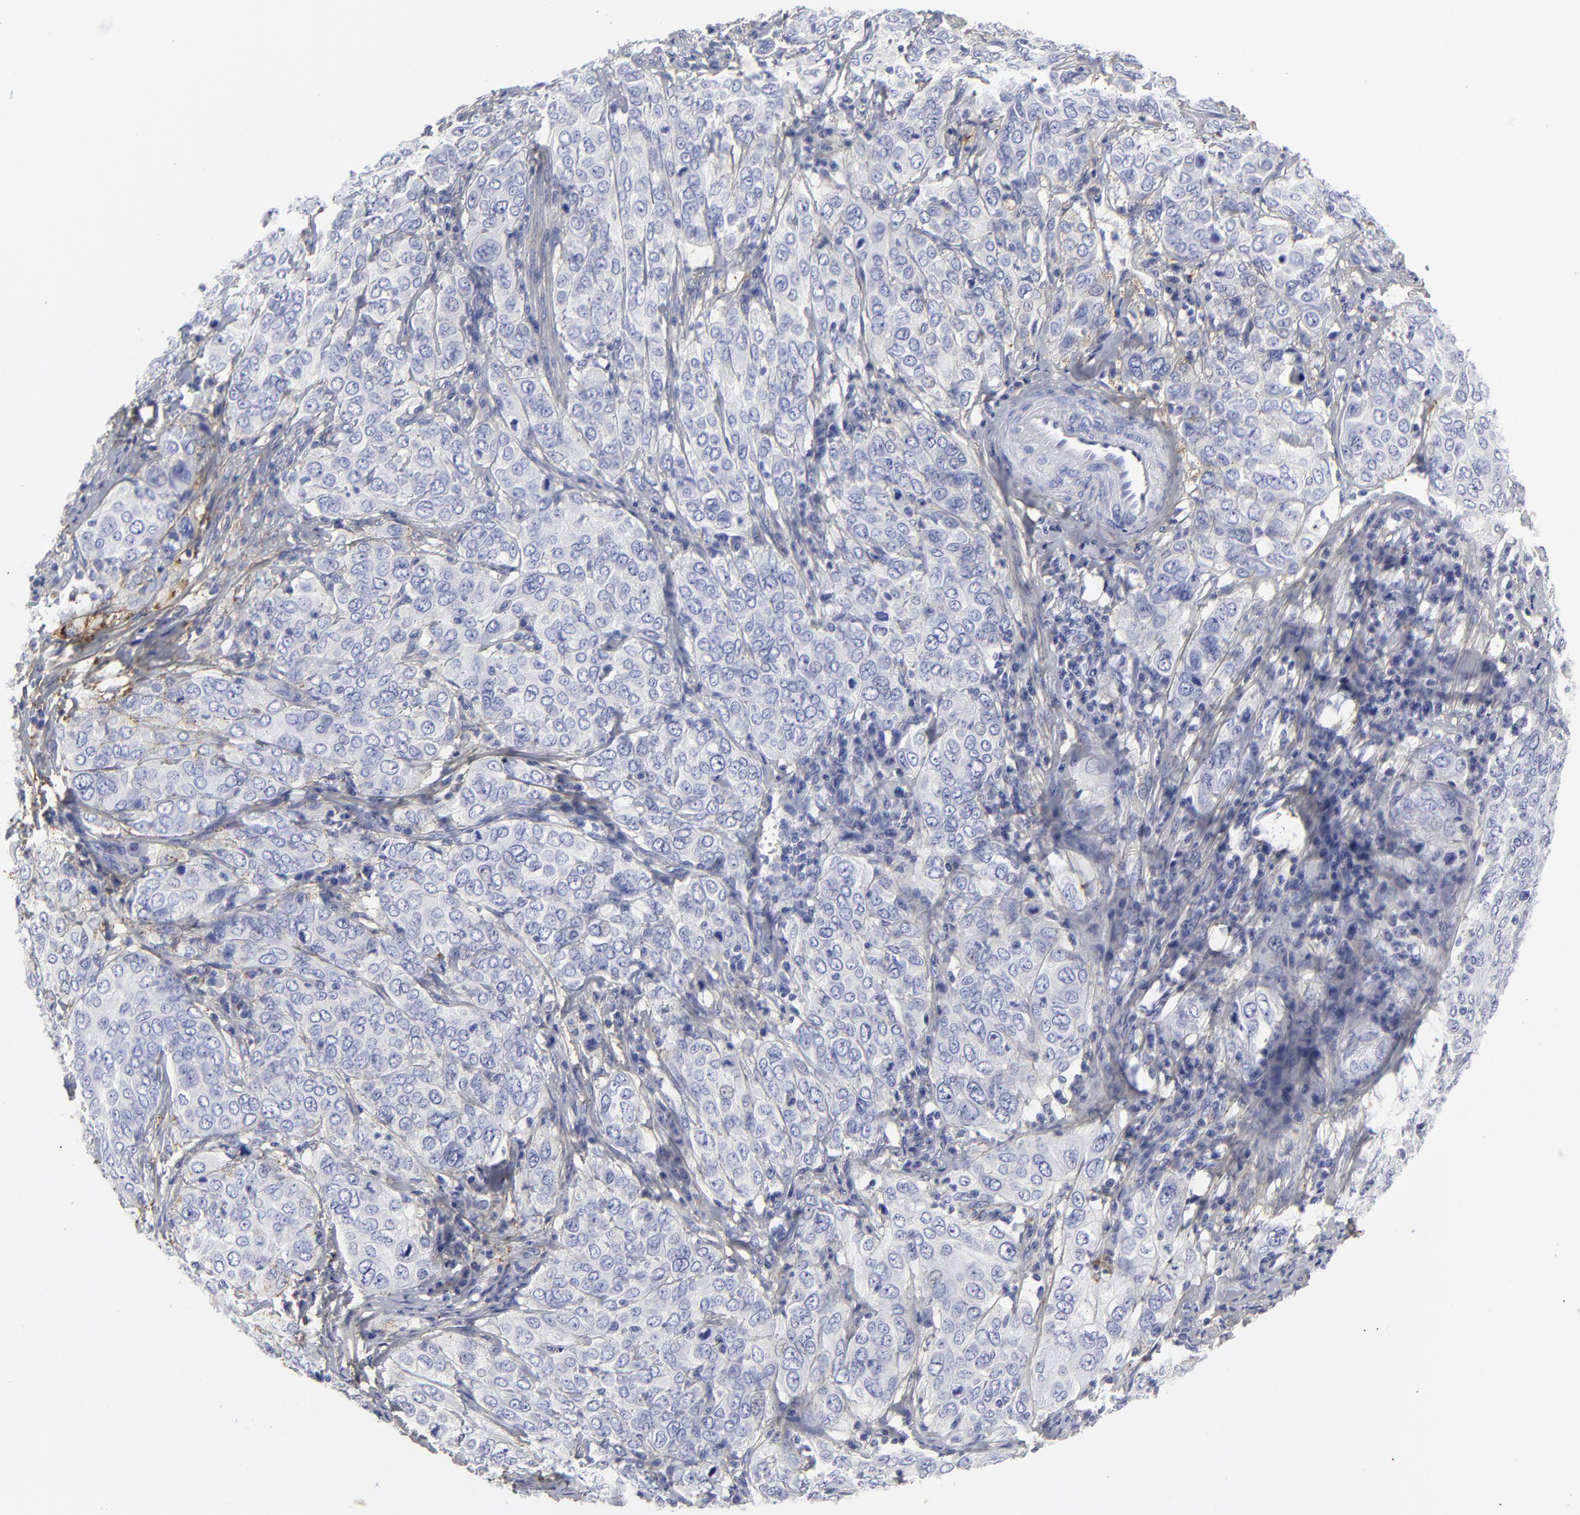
{"staining": {"intensity": "negative", "quantity": "none", "location": "none"}, "tissue": "cervical cancer", "cell_type": "Tumor cells", "image_type": "cancer", "snomed": [{"axis": "morphology", "description": "Squamous cell carcinoma, NOS"}, {"axis": "topography", "description": "Cervix"}], "caption": "Immunohistochemical staining of cervical cancer (squamous cell carcinoma) reveals no significant positivity in tumor cells.", "gene": "DCN", "patient": {"sex": "female", "age": 38}}